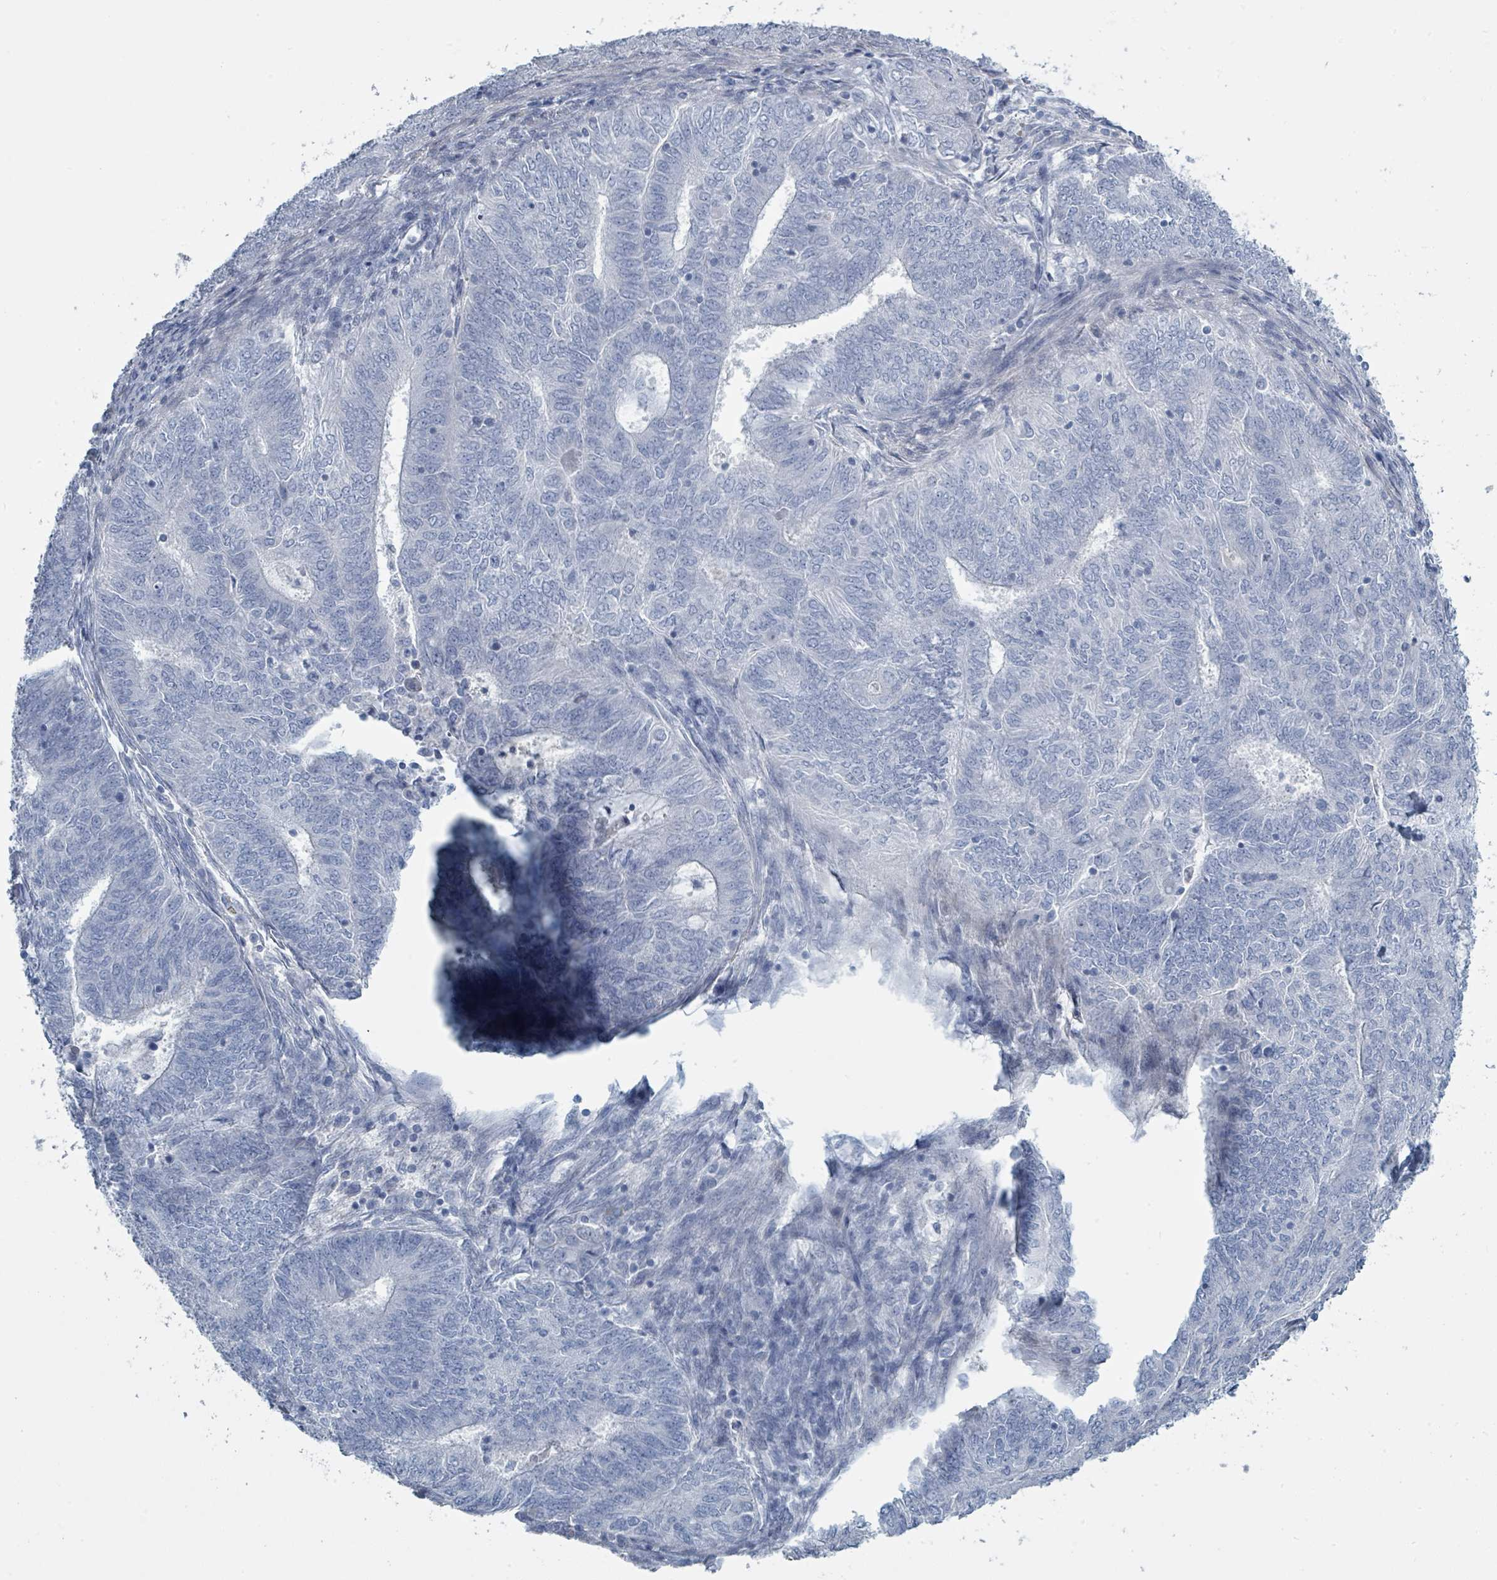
{"staining": {"intensity": "negative", "quantity": "none", "location": "none"}, "tissue": "endometrial cancer", "cell_type": "Tumor cells", "image_type": "cancer", "snomed": [{"axis": "morphology", "description": "Adenocarcinoma, NOS"}, {"axis": "topography", "description": "Endometrium"}], "caption": "Tumor cells are negative for protein expression in human adenocarcinoma (endometrial).", "gene": "RAB33B", "patient": {"sex": "female", "age": 62}}